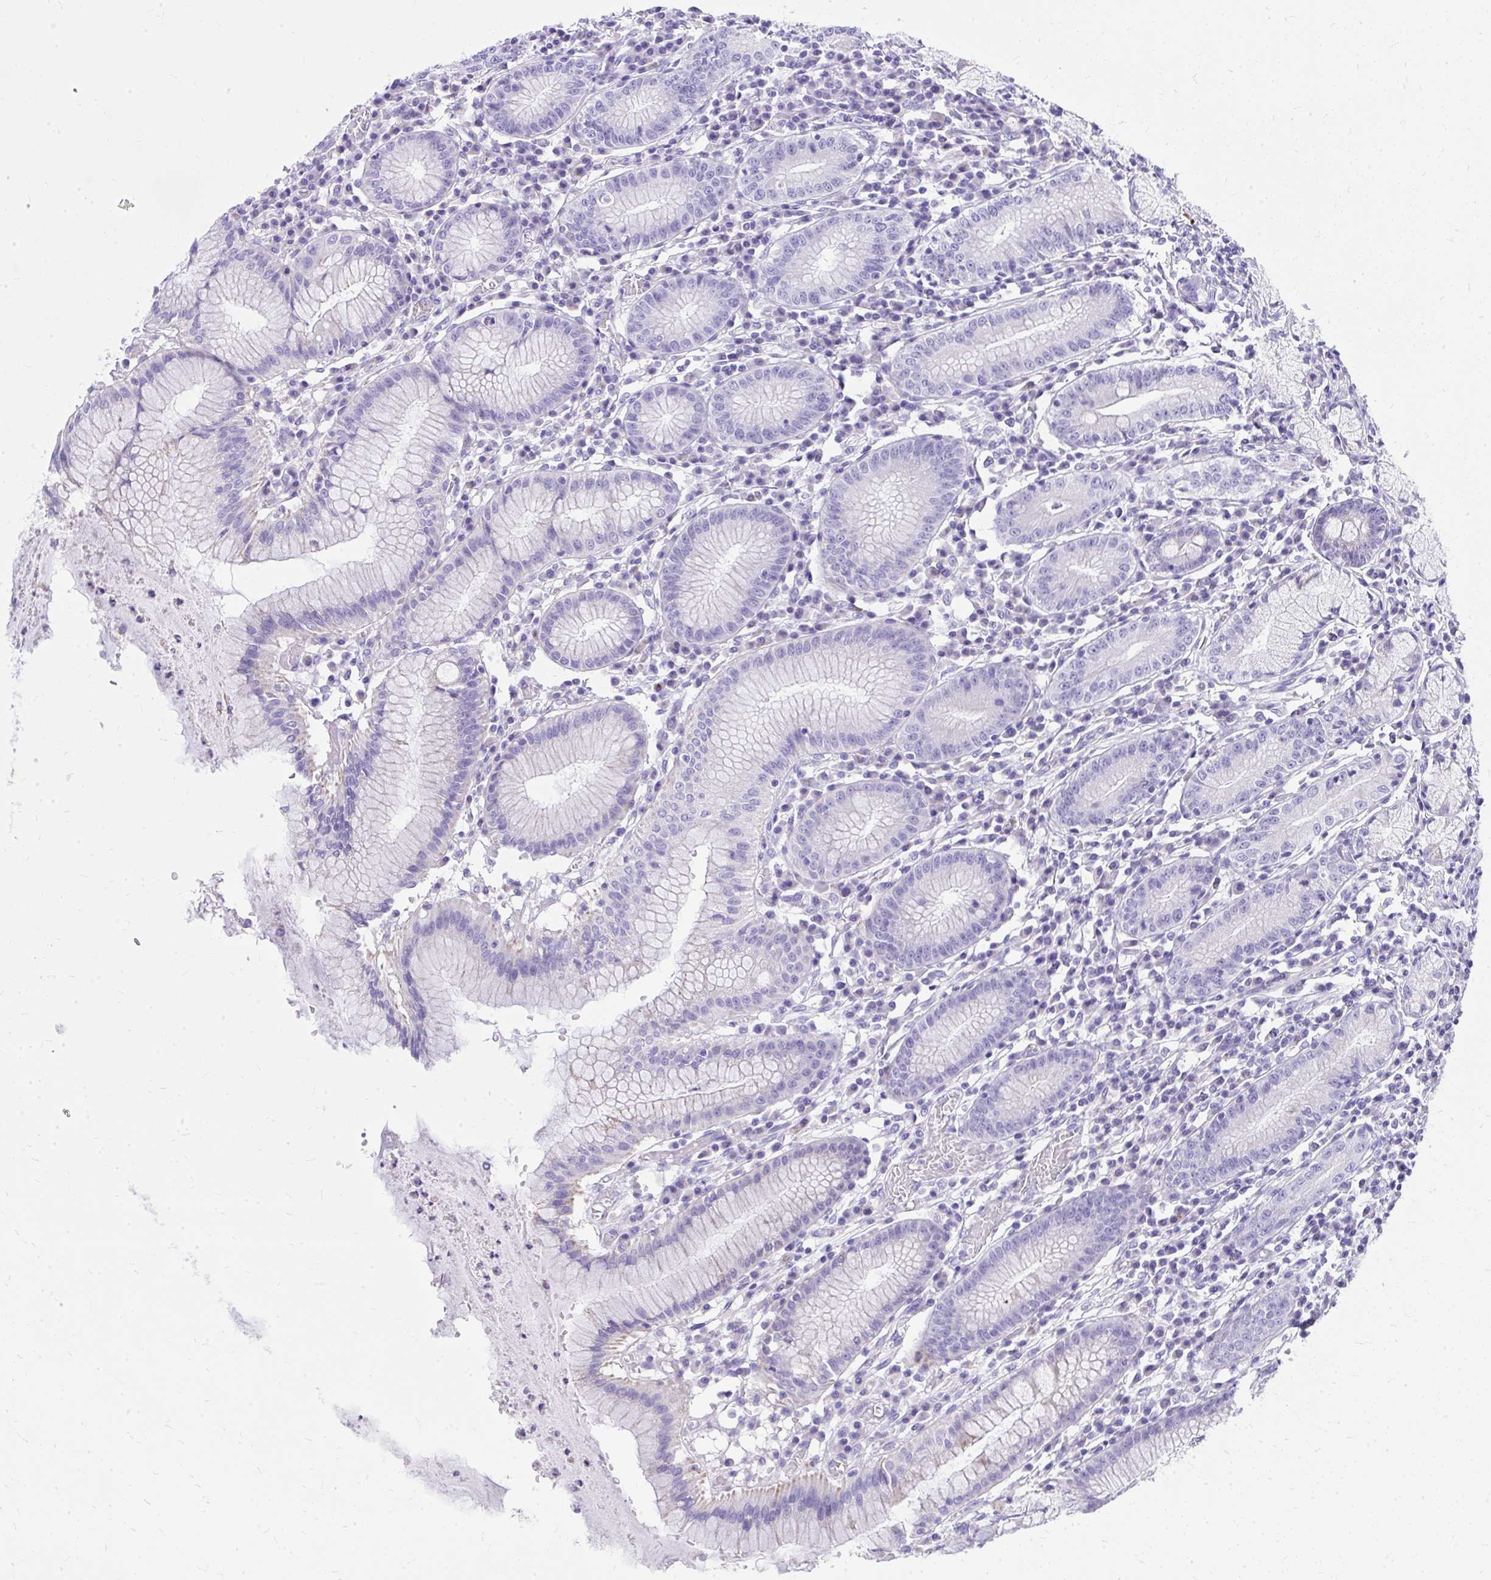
{"staining": {"intensity": "negative", "quantity": "none", "location": "none"}, "tissue": "stomach", "cell_type": "Glandular cells", "image_type": "normal", "snomed": [{"axis": "morphology", "description": "Normal tissue, NOS"}, {"axis": "topography", "description": "Stomach"}], "caption": "DAB (3,3'-diaminobenzidine) immunohistochemical staining of benign human stomach shows no significant staining in glandular cells. Brightfield microscopy of IHC stained with DAB (brown) and hematoxylin (blue), captured at high magnification.", "gene": "BCL6B", "patient": {"sex": "male", "age": 55}}